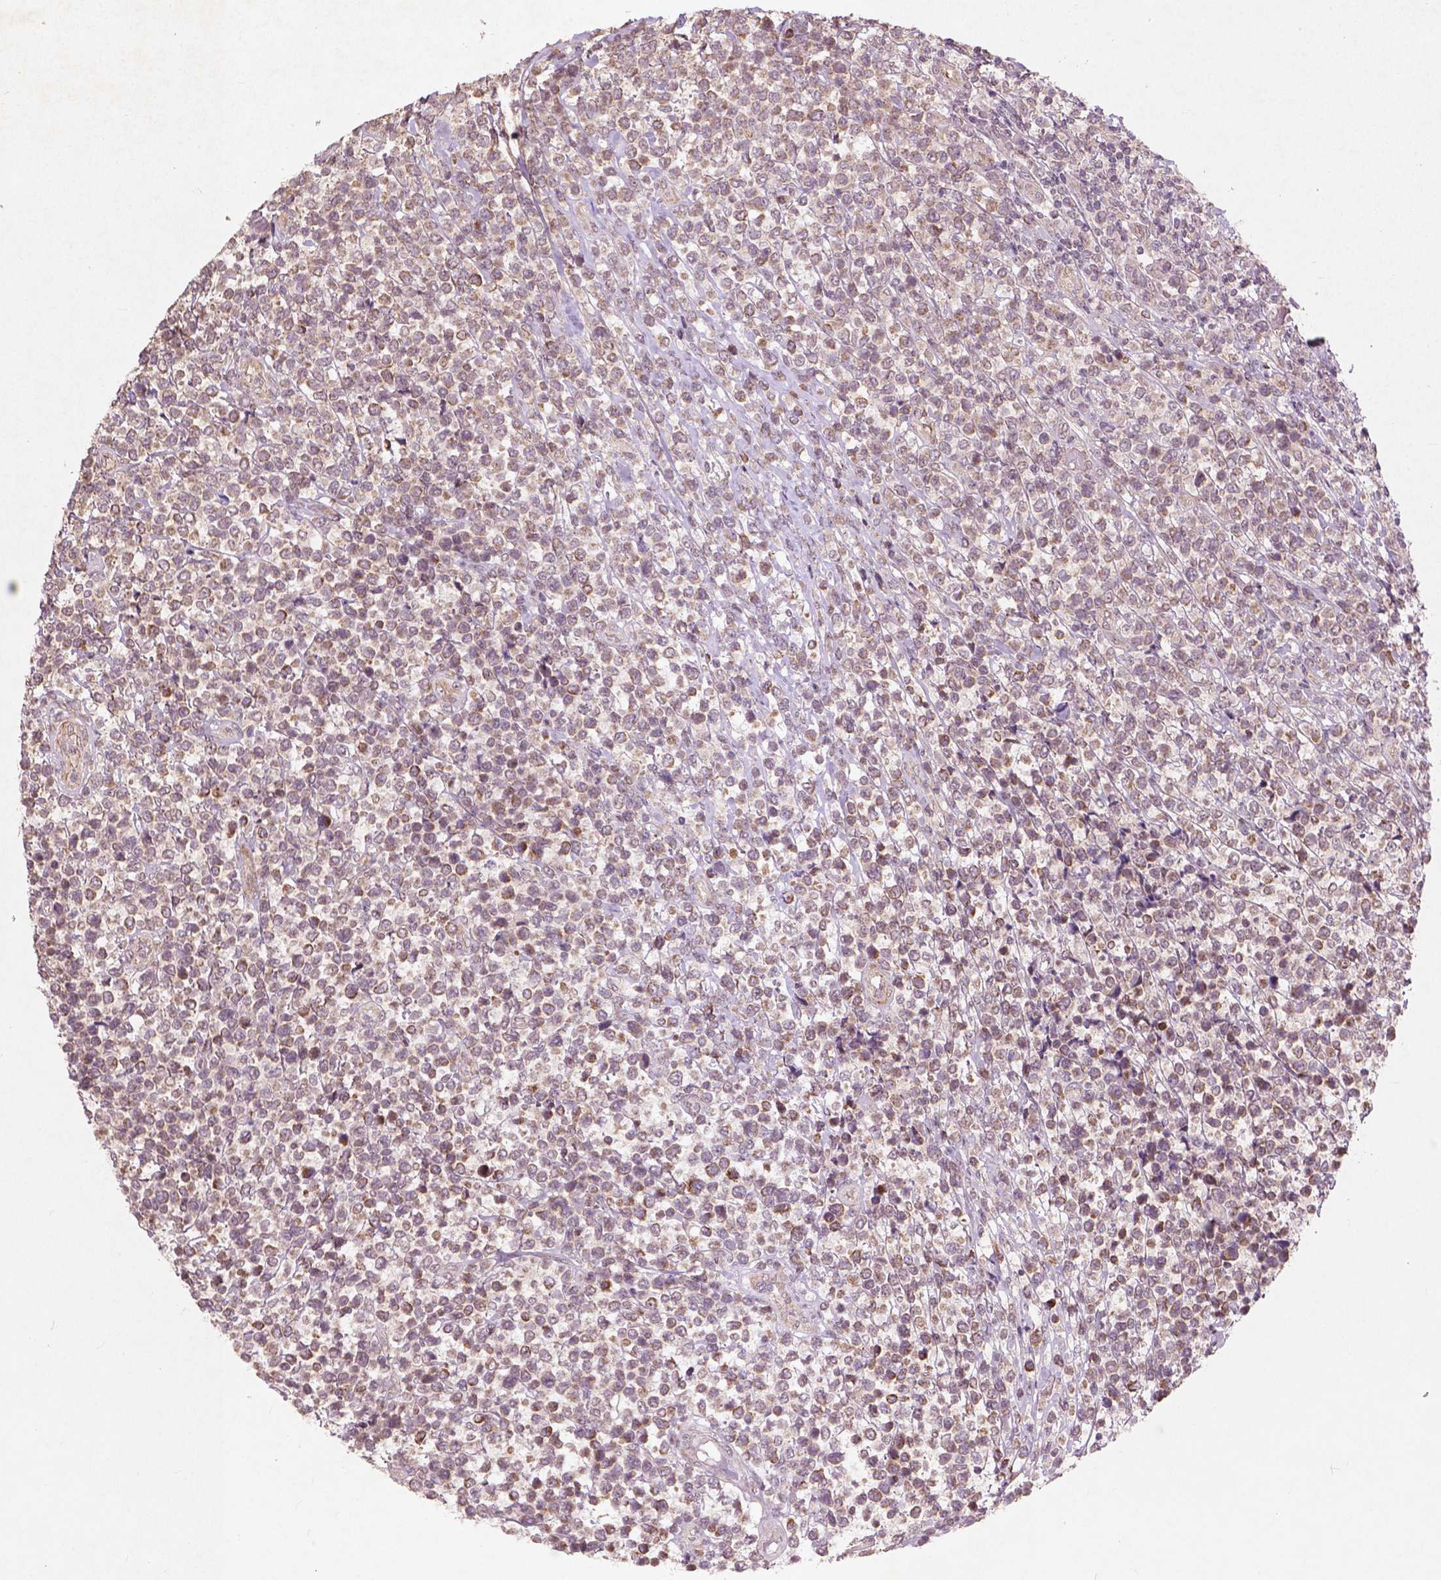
{"staining": {"intensity": "moderate", "quantity": "<25%", "location": "cytoplasmic/membranous"}, "tissue": "lymphoma", "cell_type": "Tumor cells", "image_type": "cancer", "snomed": [{"axis": "morphology", "description": "Malignant lymphoma, non-Hodgkin's type, High grade"}, {"axis": "topography", "description": "Soft tissue"}], "caption": "DAB (3,3'-diaminobenzidine) immunohistochemical staining of human malignant lymphoma, non-Hodgkin's type (high-grade) displays moderate cytoplasmic/membranous protein expression in about <25% of tumor cells.", "gene": "SMAD2", "patient": {"sex": "female", "age": 56}}